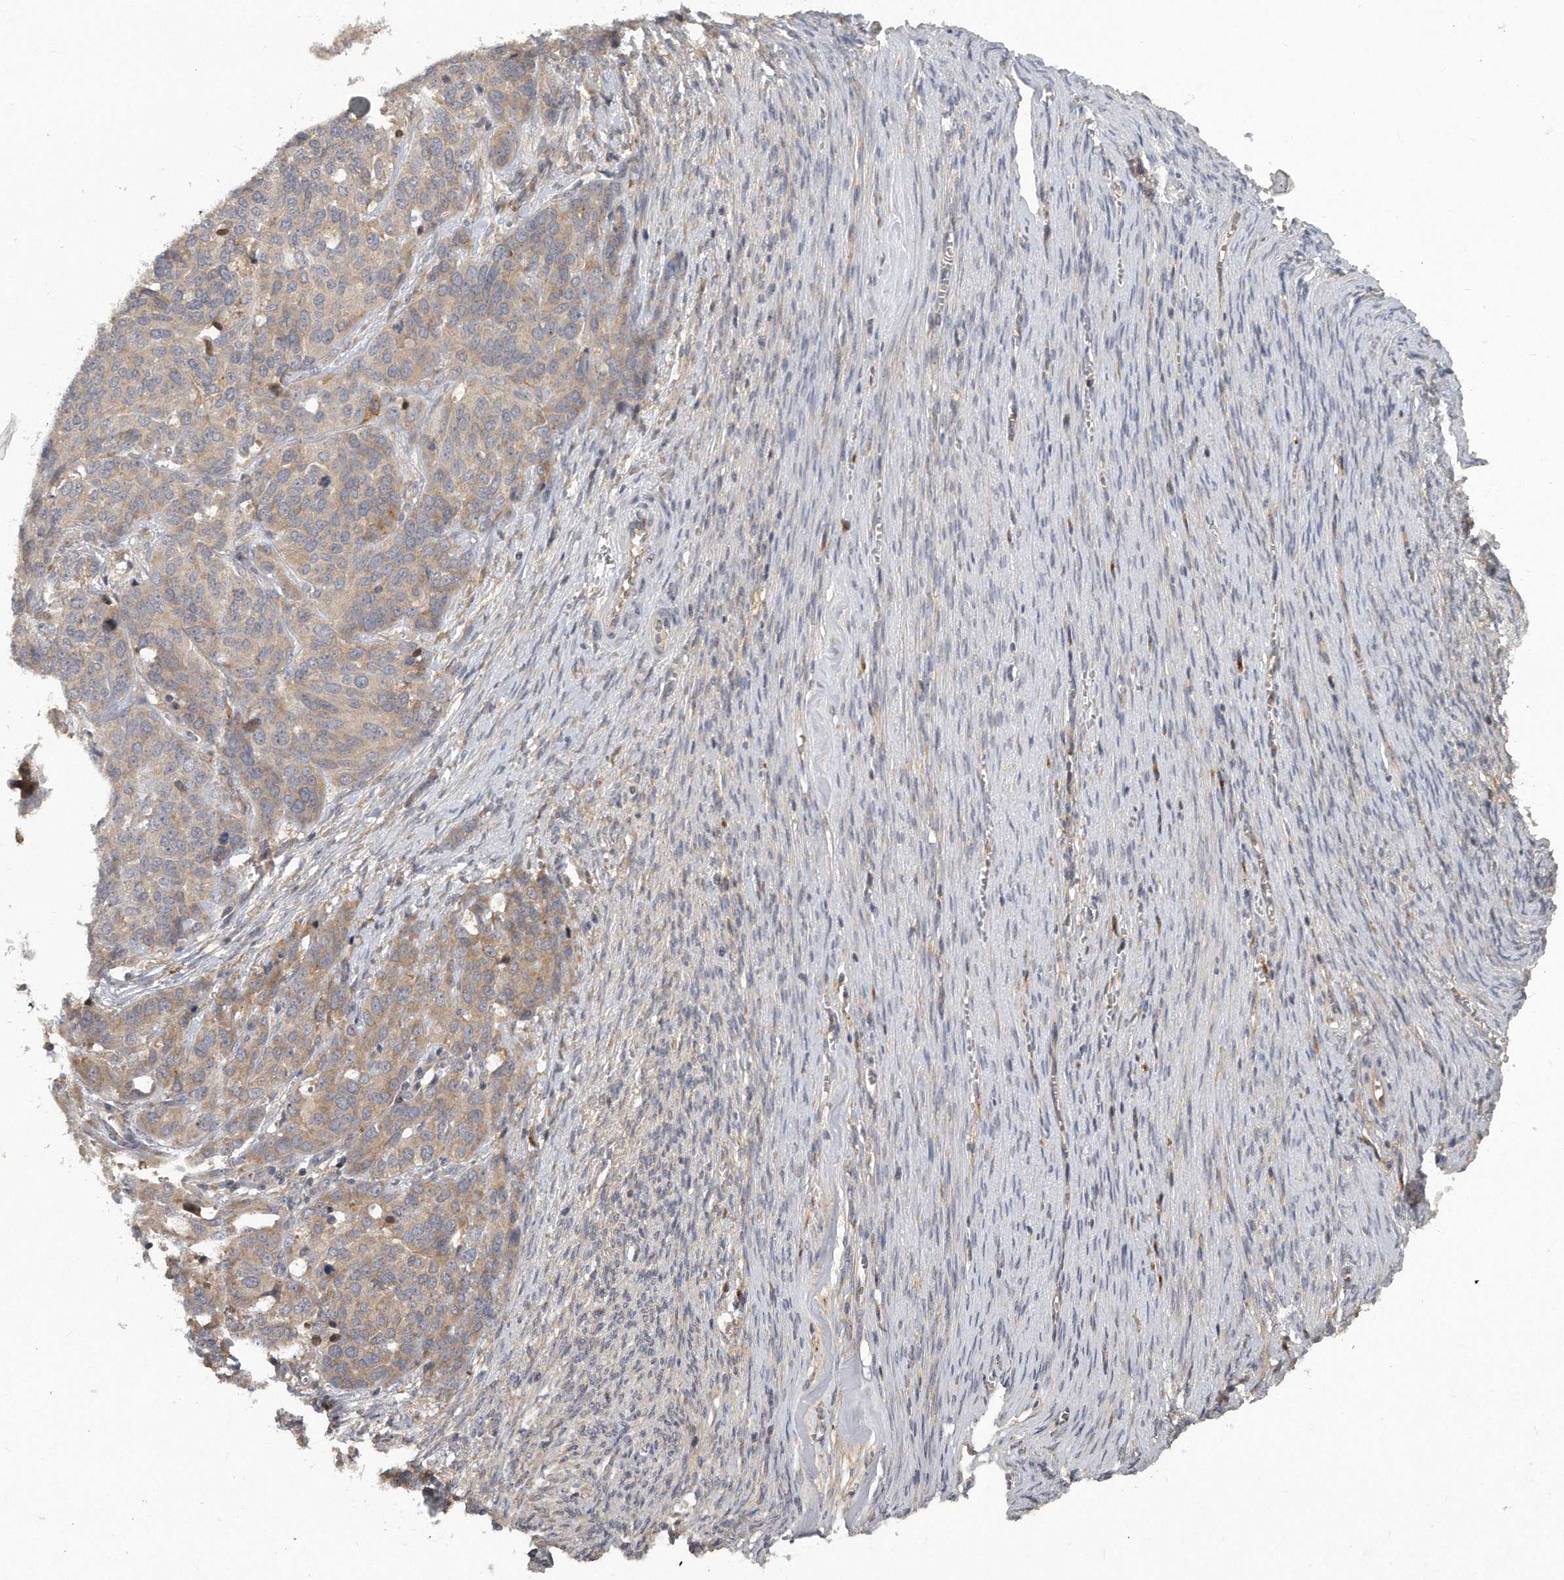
{"staining": {"intensity": "weak", "quantity": "25%-75%", "location": "cytoplasmic/membranous"}, "tissue": "ovarian cancer", "cell_type": "Tumor cells", "image_type": "cancer", "snomed": [{"axis": "morphology", "description": "Cystadenocarcinoma, serous, NOS"}, {"axis": "topography", "description": "Ovary"}], "caption": "An image of human ovarian cancer (serous cystadenocarcinoma) stained for a protein exhibits weak cytoplasmic/membranous brown staining in tumor cells.", "gene": "TRAPPC14", "patient": {"sex": "female", "age": 44}}